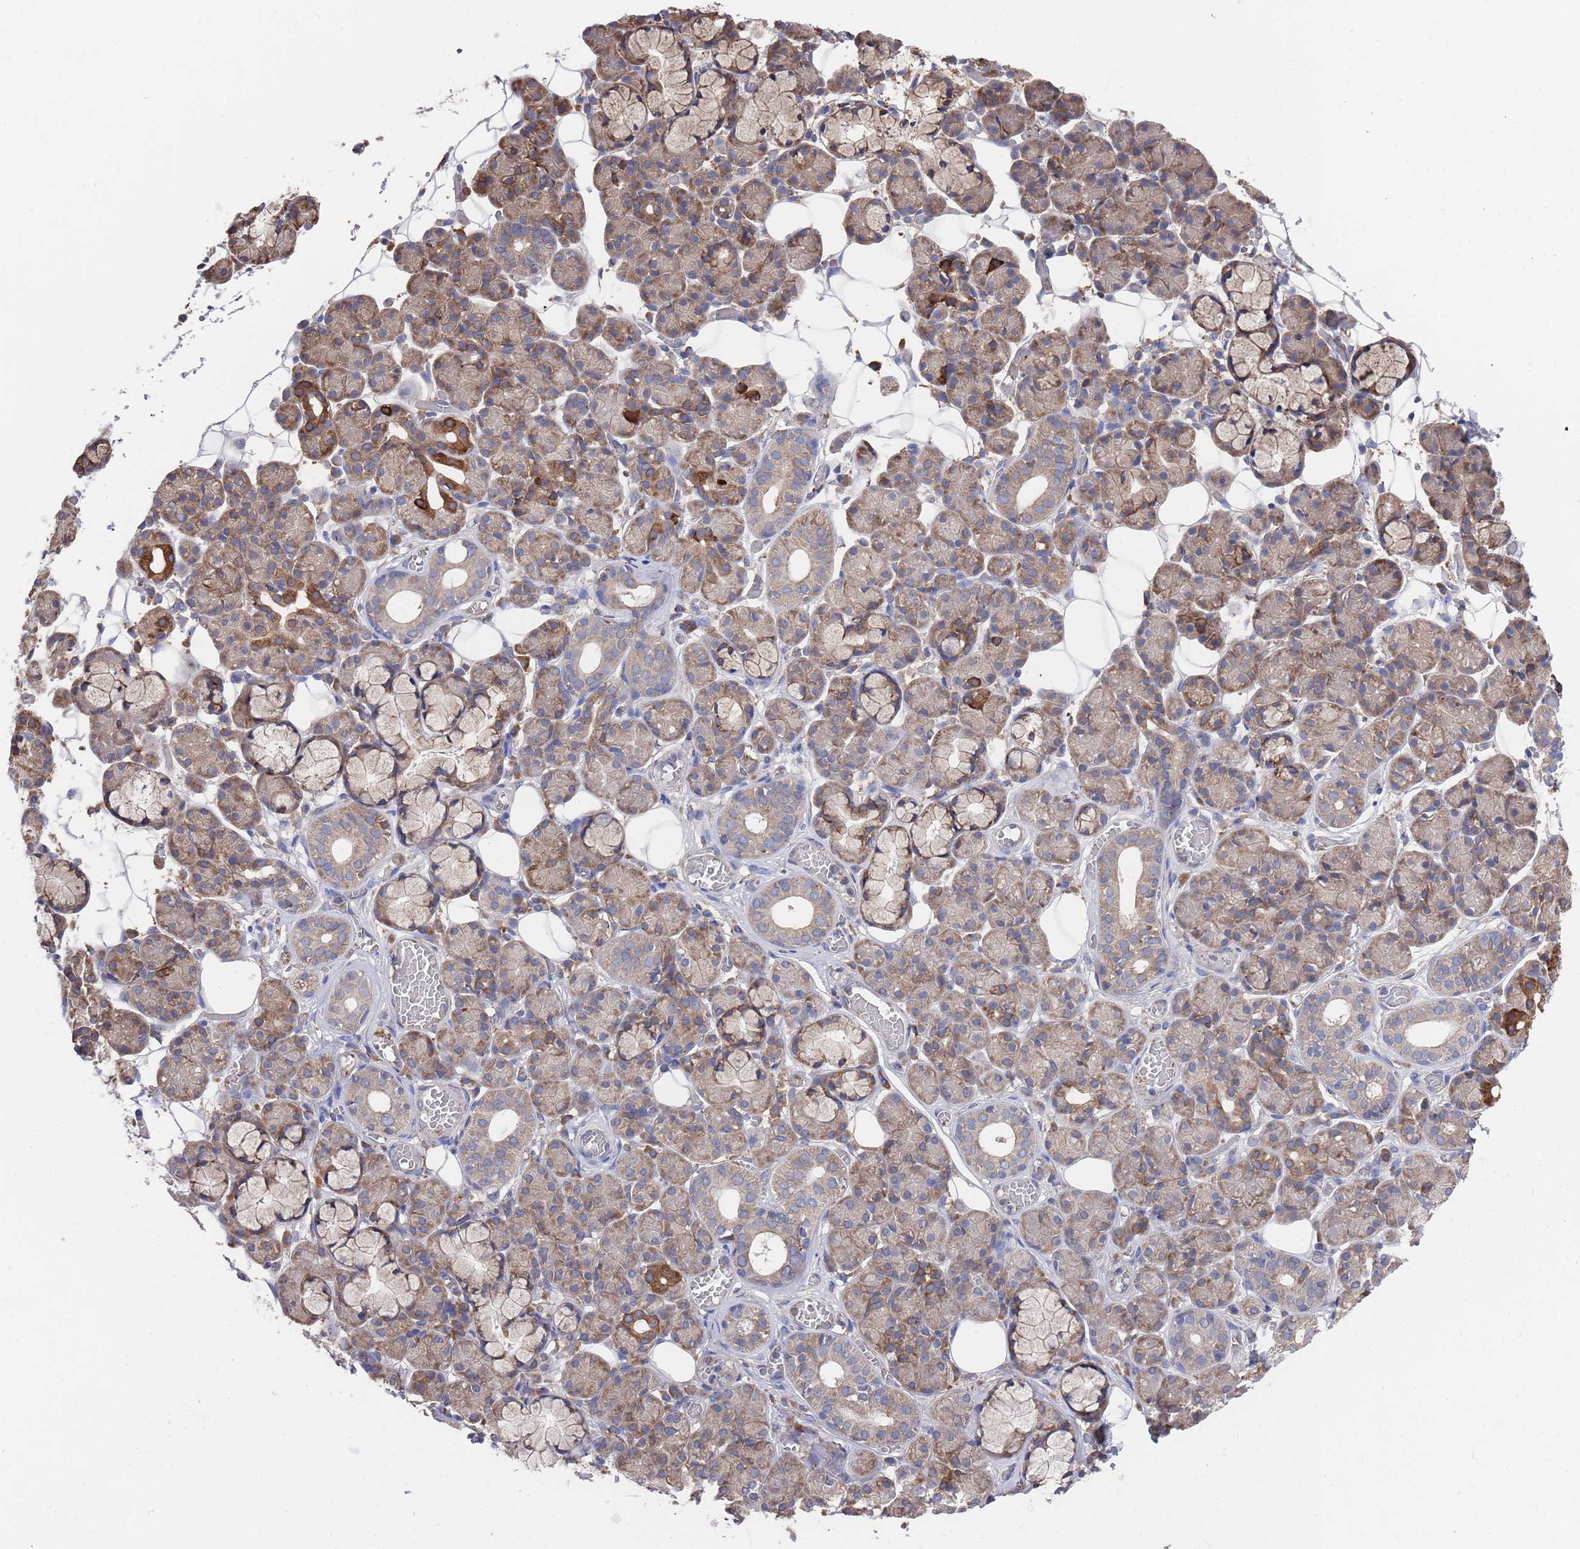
{"staining": {"intensity": "moderate", "quantity": "25%-75%", "location": "cytoplasmic/membranous"}, "tissue": "salivary gland", "cell_type": "Glandular cells", "image_type": "normal", "snomed": [{"axis": "morphology", "description": "Normal tissue, NOS"}, {"axis": "topography", "description": "Salivary gland"}], "caption": "This photomicrograph reveals immunohistochemistry staining of normal human salivary gland, with medium moderate cytoplasmic/membranous positivity in about 25%-75% of glandular cells.", "gene": "GID8", "patient": {"sex": "male", "age": 63}}